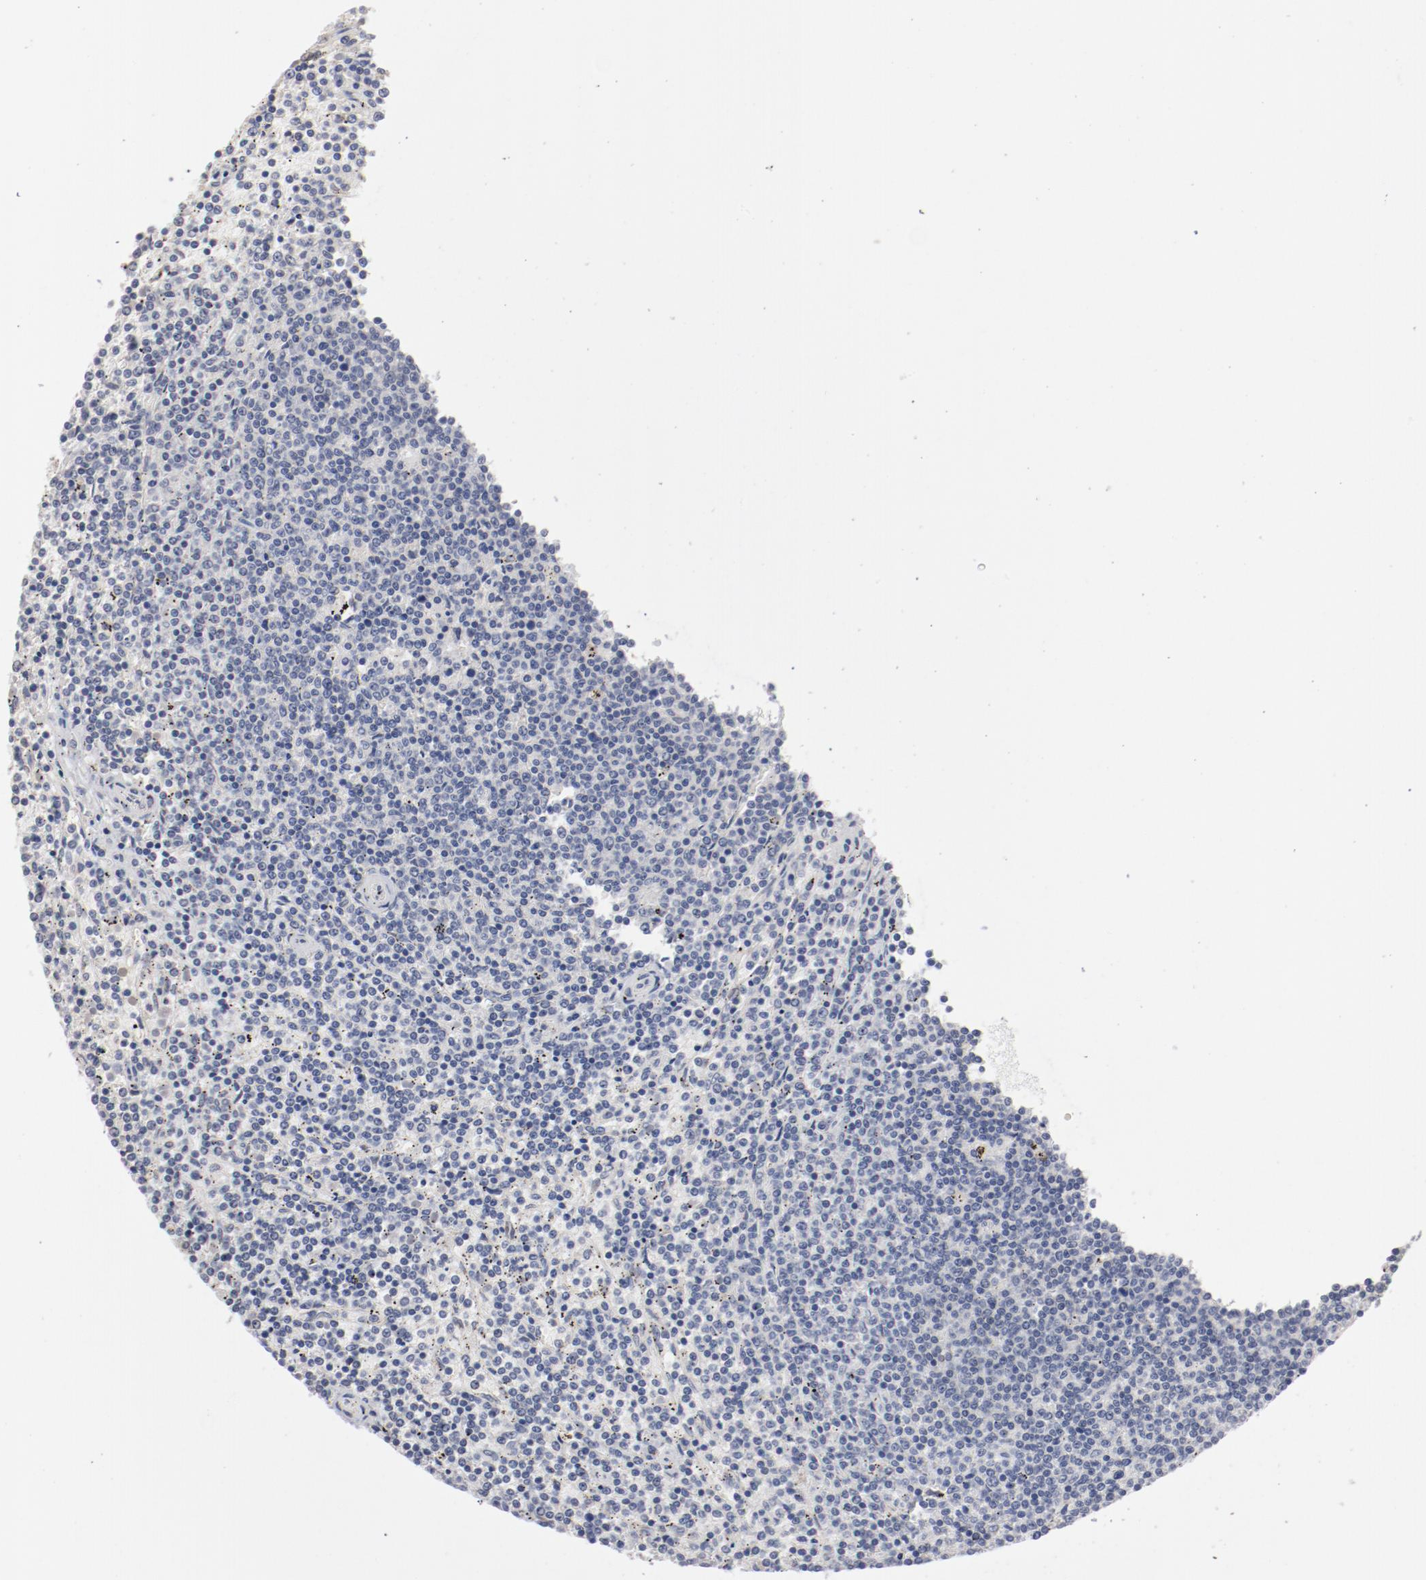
{"staining": {"intensity": "negative", "quantity": "none", "location": "none"}, "tissue": "lymphoma", "cell_type": "Tumor cells", "image_type": "cancer", "snomed": [{"axis": "morphology", "description": "Malignant lymphoma, non-Hodgkin's type, Low grade"}, {"axis": "topography", "description": "Spleen"}], "caption": "High power microscopy photomicrograph of an immunohistochemistry (IHC) image of lymphoma, revealing no significant staining in tumor cells.", "gene": "AK7", "patient": {"sex": "female", "age": 50}}